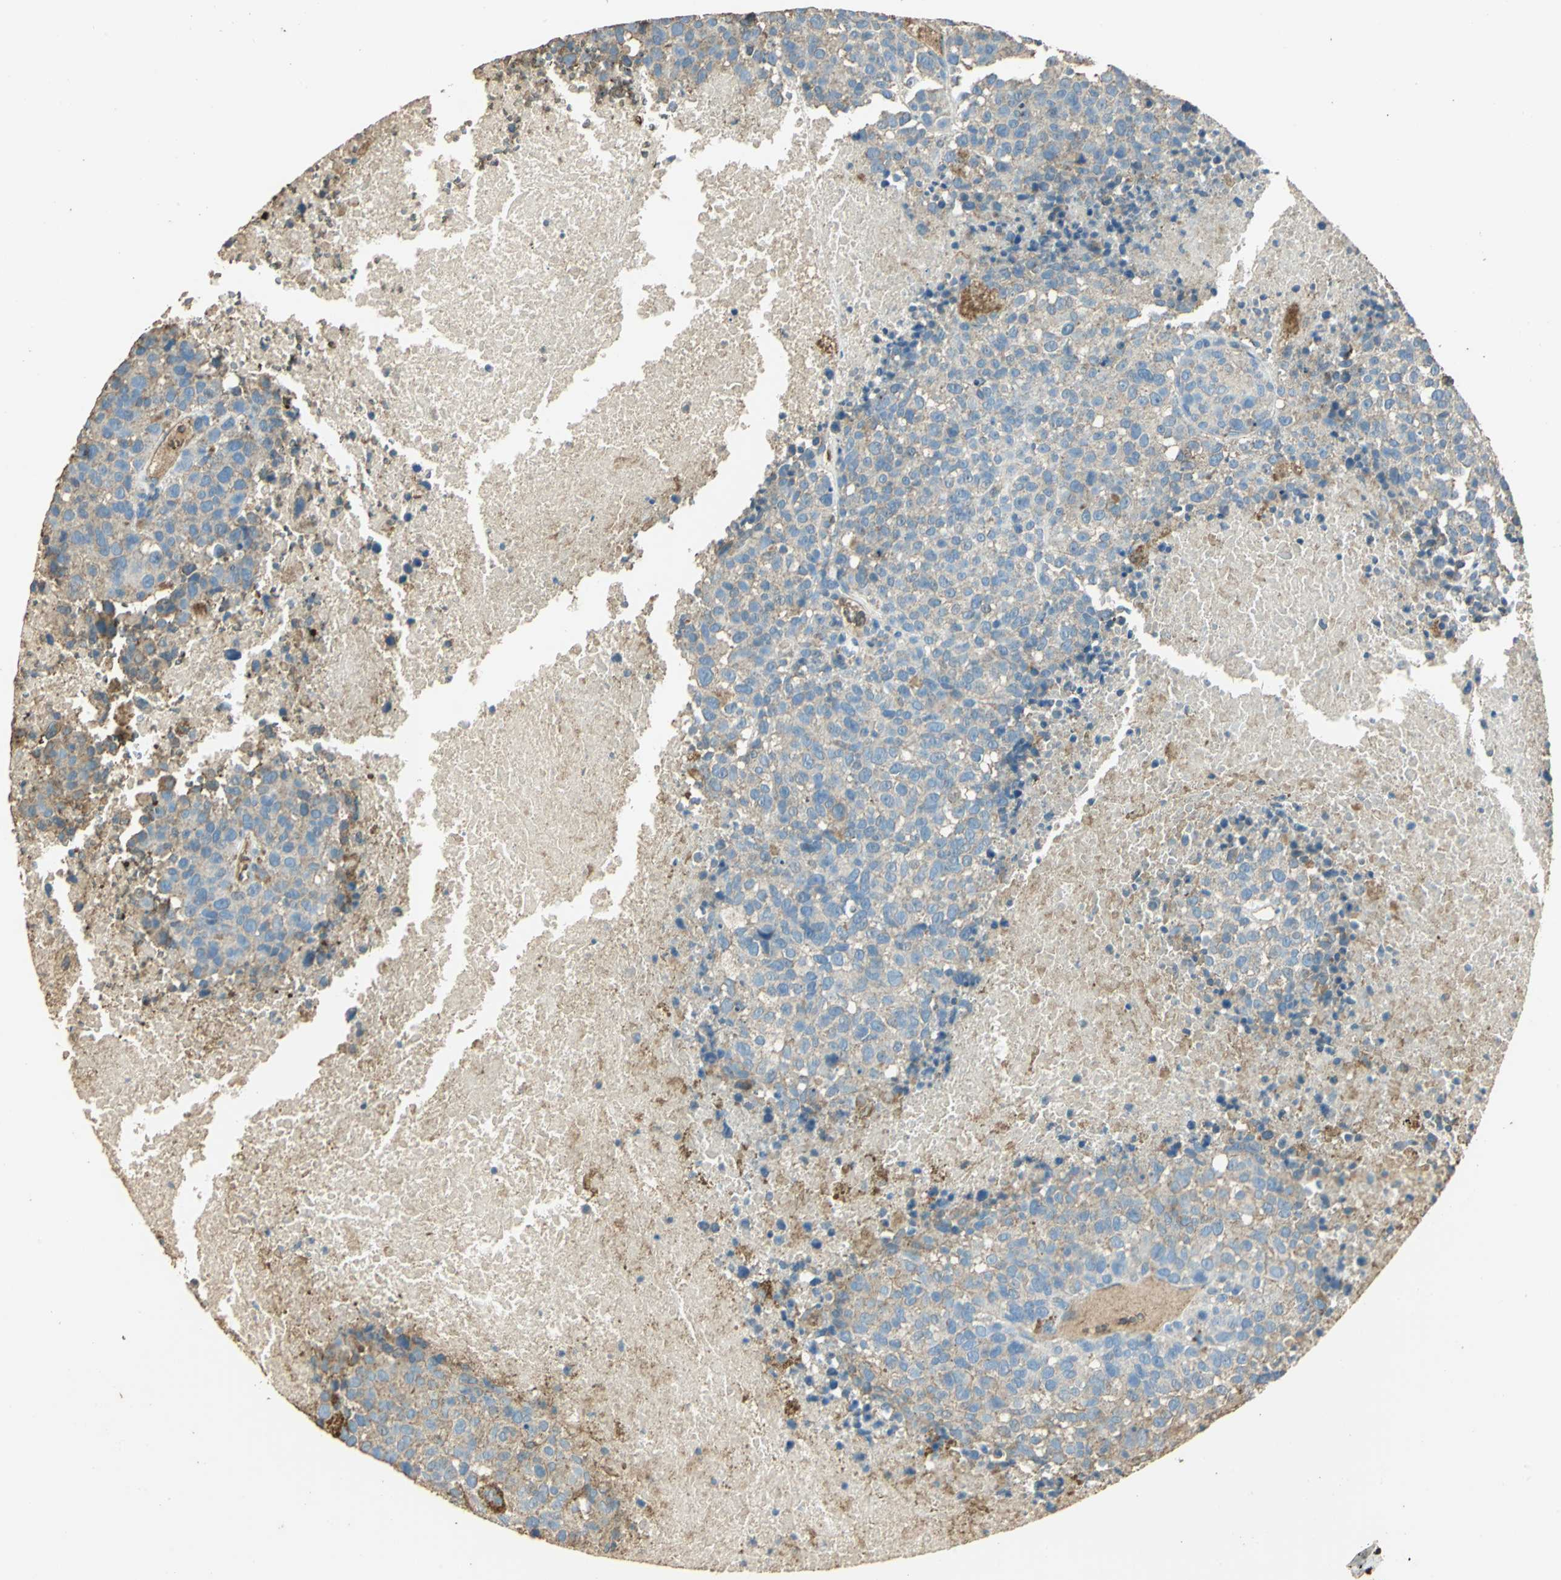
{"staining": {"intensity": "weak", "quantity": "25%-75%", "location": "cytoplasmic/membranous"}, "tissue": "melanoma", "cell_type": "Tumor cells", "image_type": "cancer", "snomed": [{"axis": "morphology", "description": "Malignant melanoma, Metastatic site"}, {"axis": "topography", "description": "Cerebral cortex"}], "caption": "A photomicrograph of malignant melanoma (metastatic site) stained for a protein reveals weak cytoplasmic/membranous brown staining in tumor cells. (DAB (3,3'-diaminobenzidine) IHC with brightfield microscopy, high magnification).", "gene": "TRAPPC2", "patient": {"sex": "female", "age": 52}}